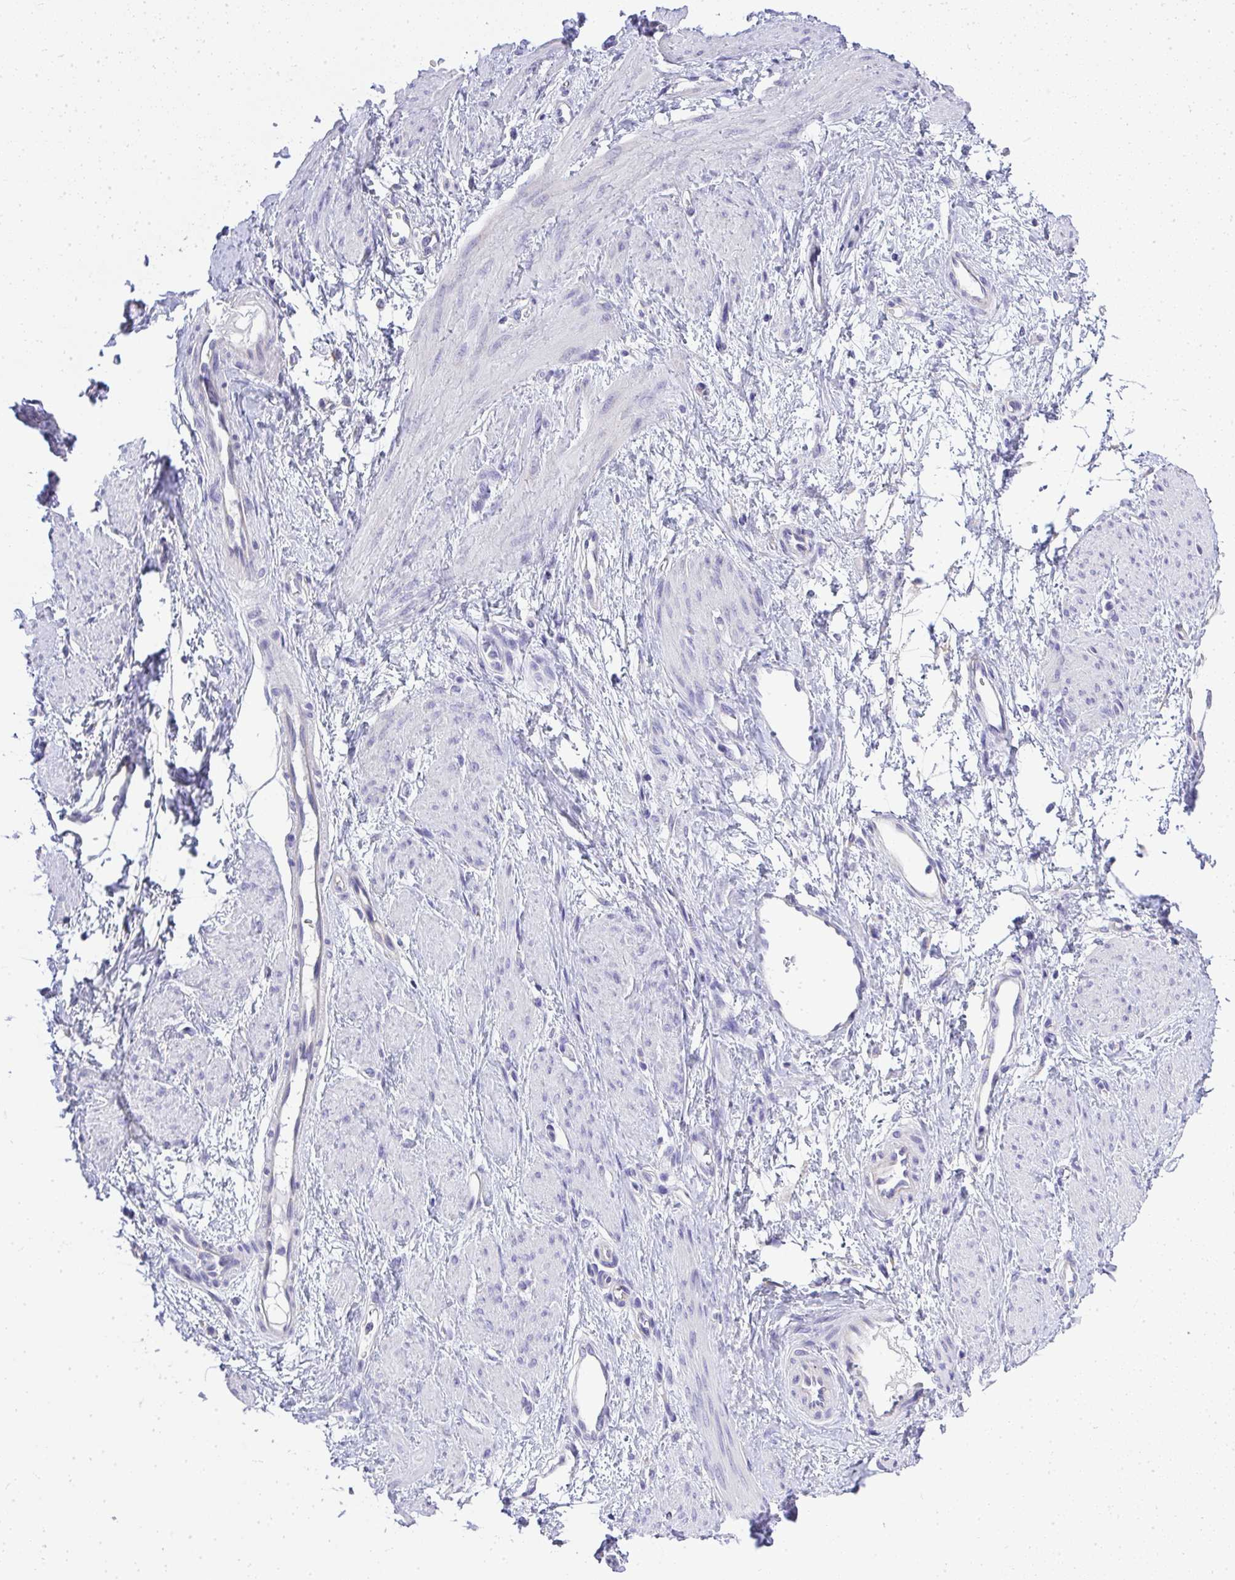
{"staining": {"intensity": "negative", "quantity": "none", "location": "none"}, "tissue": "smooth muscle", "cell_type": "Smooth muscle cells", "image_type": "normal", "snomed": [{"axis": "morphology", "description": "Normal tissue, NOS"}, {"axis": "topography", "description": "Smooth muscle"}, {"axis": "topography", "description": "Uterus"}], "caption": "Smooth muscle was stained to show a protein in brown. There is no significant positivity in smooth muscle cells. (IHC, brightfield microscopy, high magnification).", "gene": "PLPPR3", "patient": {"sex": "female", "age": 39}}